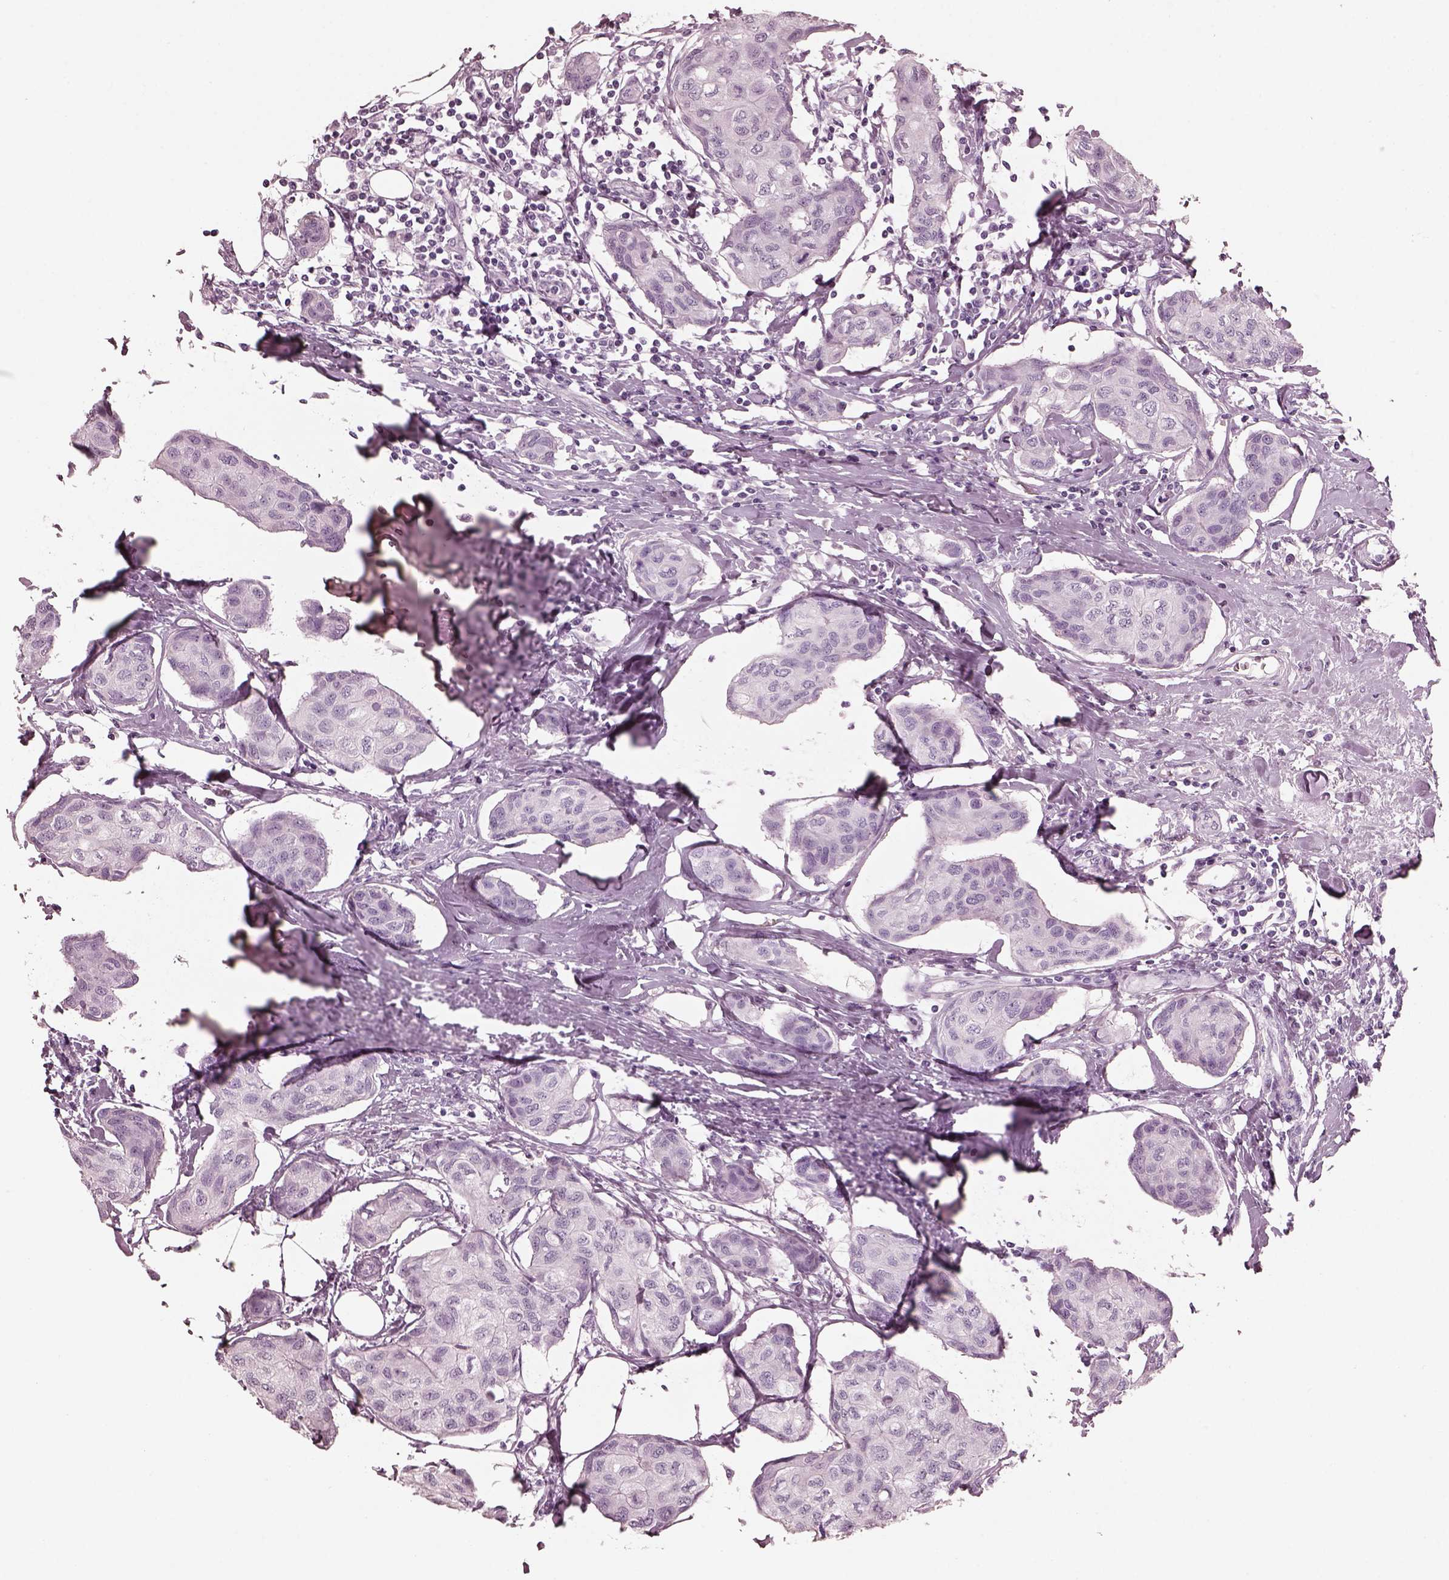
{"staining": {"intensity": "negative", "quantity": "none", "location": "none"}, "tissue": "breast cancer", "cell_type": "Tumor cells", "image_type": "cancer", "snomed": [{"axis": "morphology", "description": "Duct carcinoma"}, {"axis": "topography", "description": "Breast"}], "caption": "A micrograph of breast cancer stained for a protein exhibits no brown staining in tumor cells. Brightfield microscopy of IHC stained with DAB (3,3'-diaminobenzidine) (brown) and hematoxylin (blue), captured at high magnification.", "gene": "FABP9", "patient": {"sex": "female", "age": 80}}